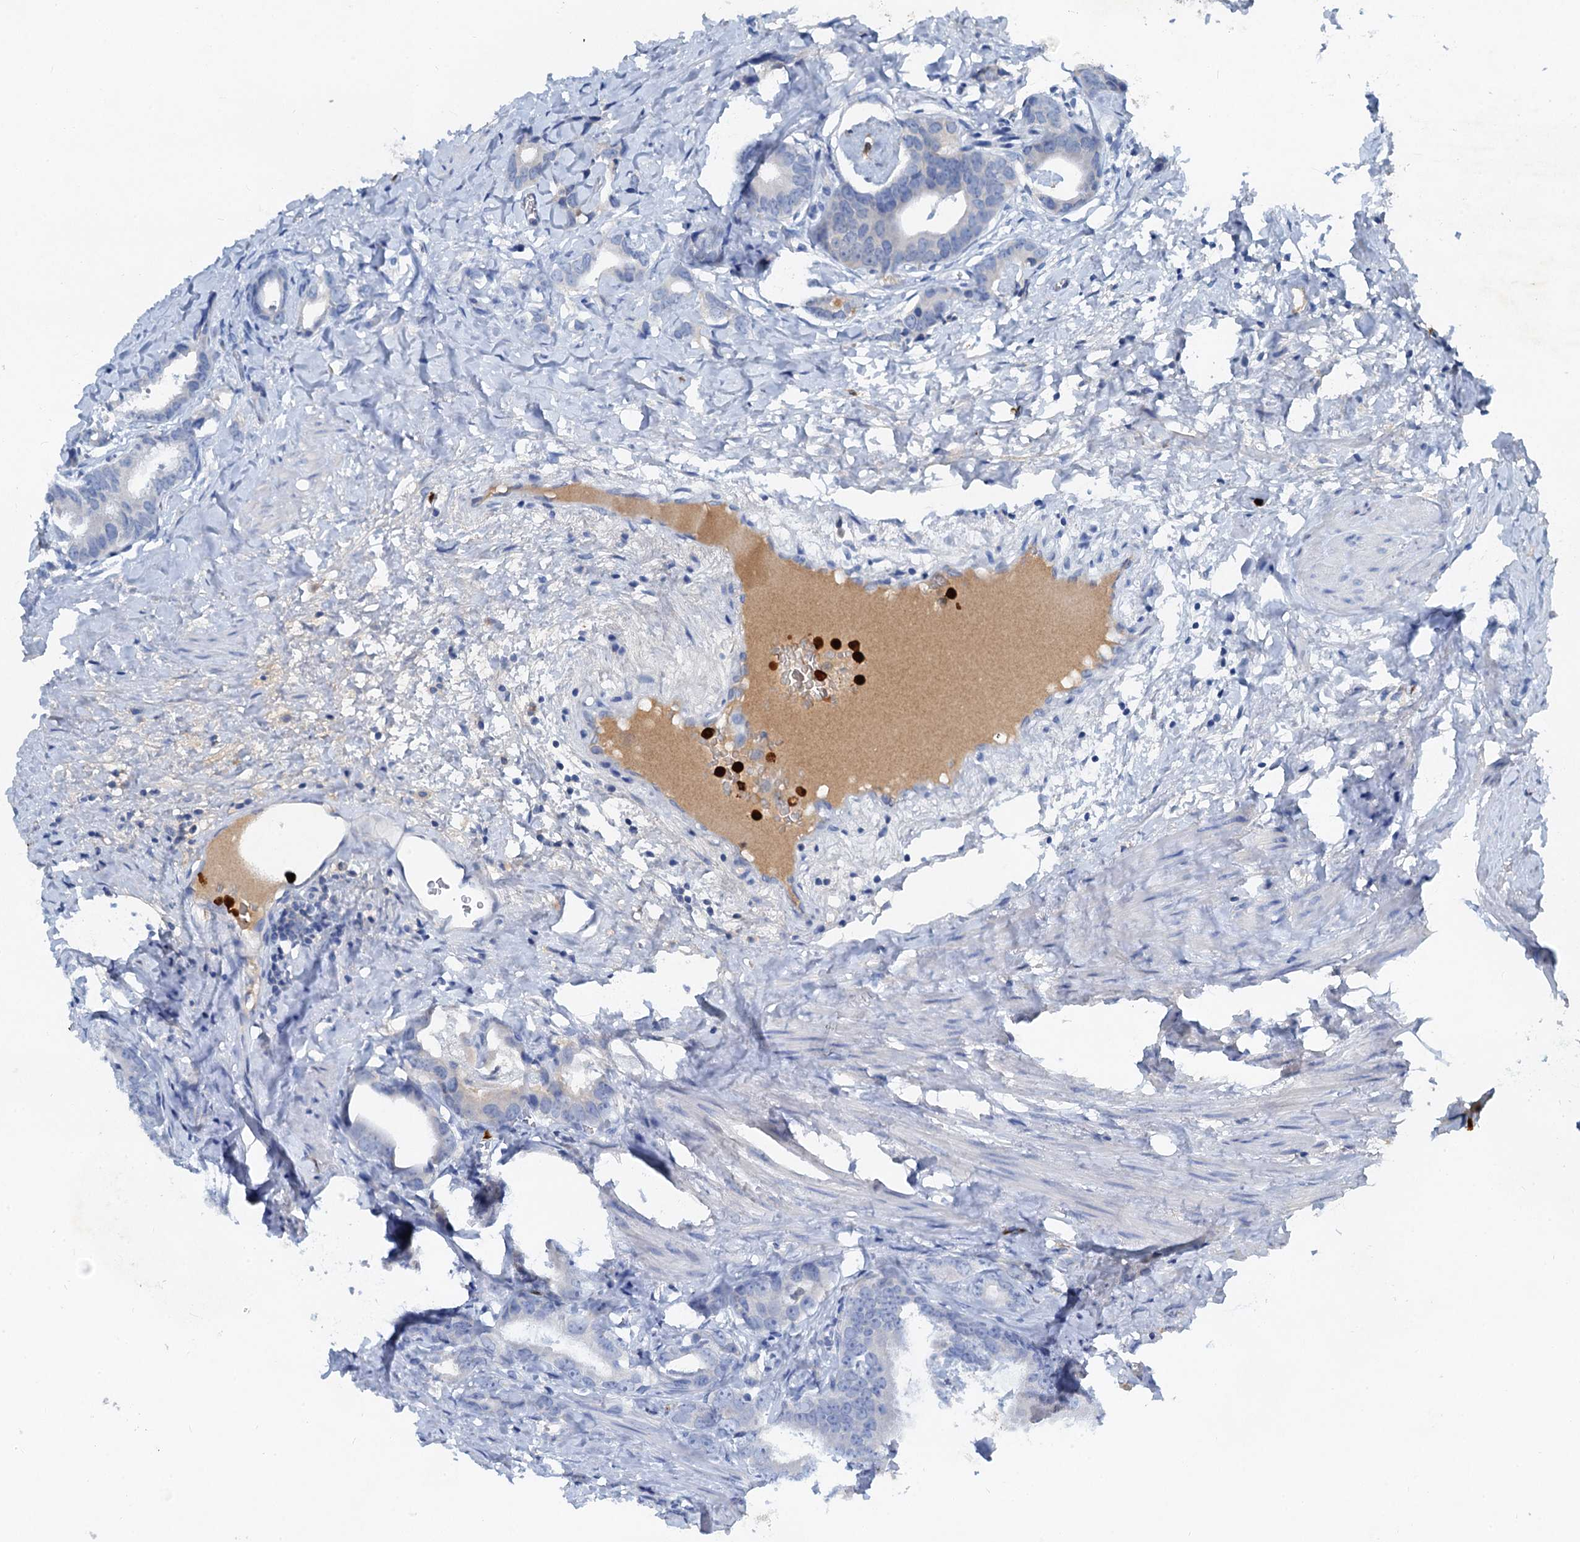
{"staining": {"intensity": "negative", "quantity": "none", "location": "none"}, "tissue": "prostate cancer", "cell_type": "Tumor cells", "image_type": "cancer", "snomed": [{"axis": "morphology", "description": "Adenocarcinoma, Low grade"}, {"axis": "topography", "description": "Prostate"}], "caption": "A micrograph of prostate cancer (adenocarcinoma (low-grade)) stained for a protein exhibits no brown staining in tumor cells.", "gene": "OTOA", "patient": {"sex": "male", "age": 71}}